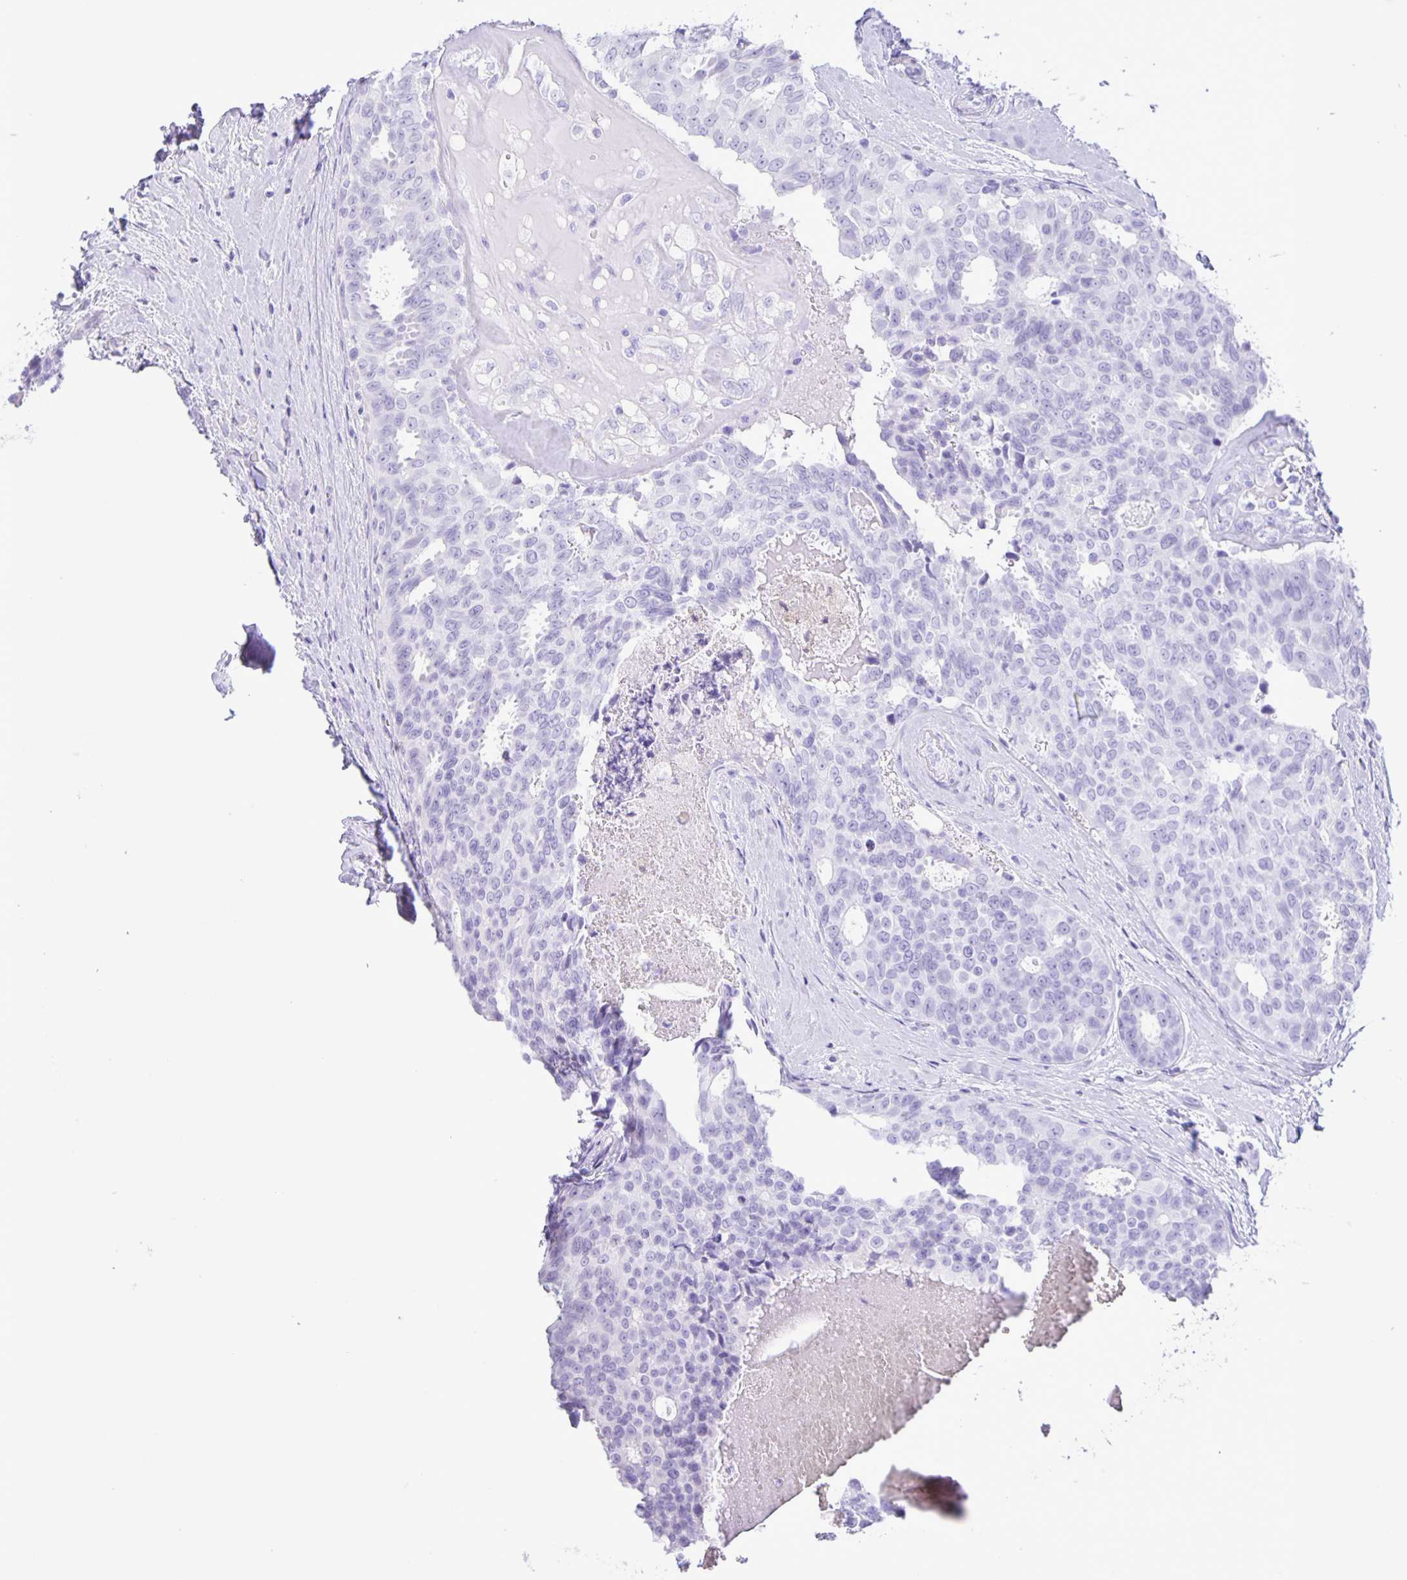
{"staining": {"intensity": "negative", "quantity": "none", "location": "none"}, "tissue": "breast cancer", "cell_type": "Tumor cells", "image_type": "cancer", "snomed": [{"axis": "morphology", "description": "Duct carcinoma"}, {"axis": "topography", "description": "Breast"}], "caption": "The image demonstrates no significant staining in tumor cells of breast intraductal carcinoma.", "gene": "ADCK1", "patient": {"sex": "female", "age": 45}}